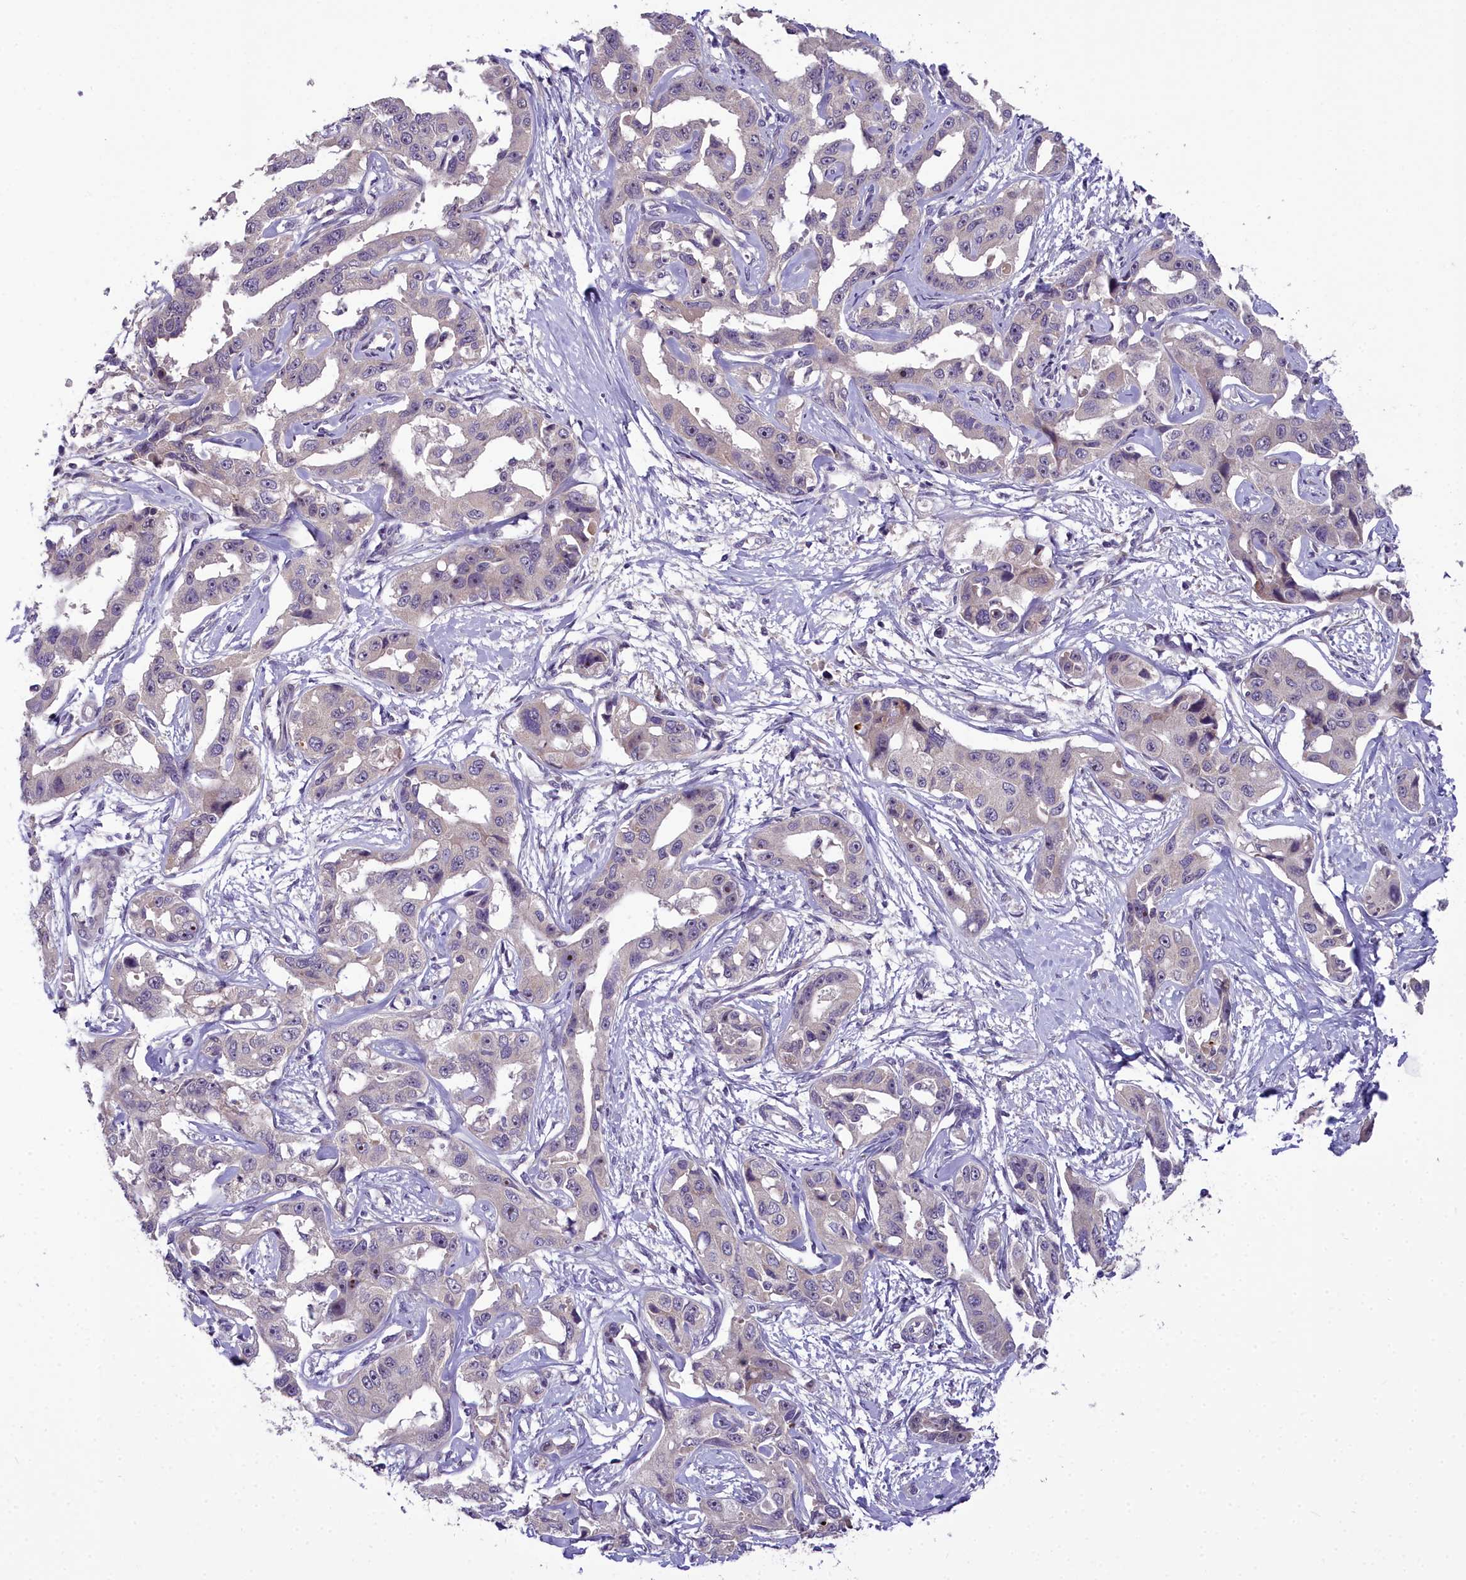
{"staining": {"intensity": "negative", "quantity": "none", "location": "none"}, "tissue": "liver cancer", "cell_type": "Tumor cells", "image_type": "cancer", "snomed": [{"axis": "morphology", "description": "Cholangiocarcinoma"}, {"axis": "topography", "description": "Liver"}], "caption": "Cholangiocarcinoma (liver) stained for a protein using immunohistochemistry demonstrates no staining tumor cells.", "gene": "ZNF333", "patient": {"sex": "male", "age": 59}}